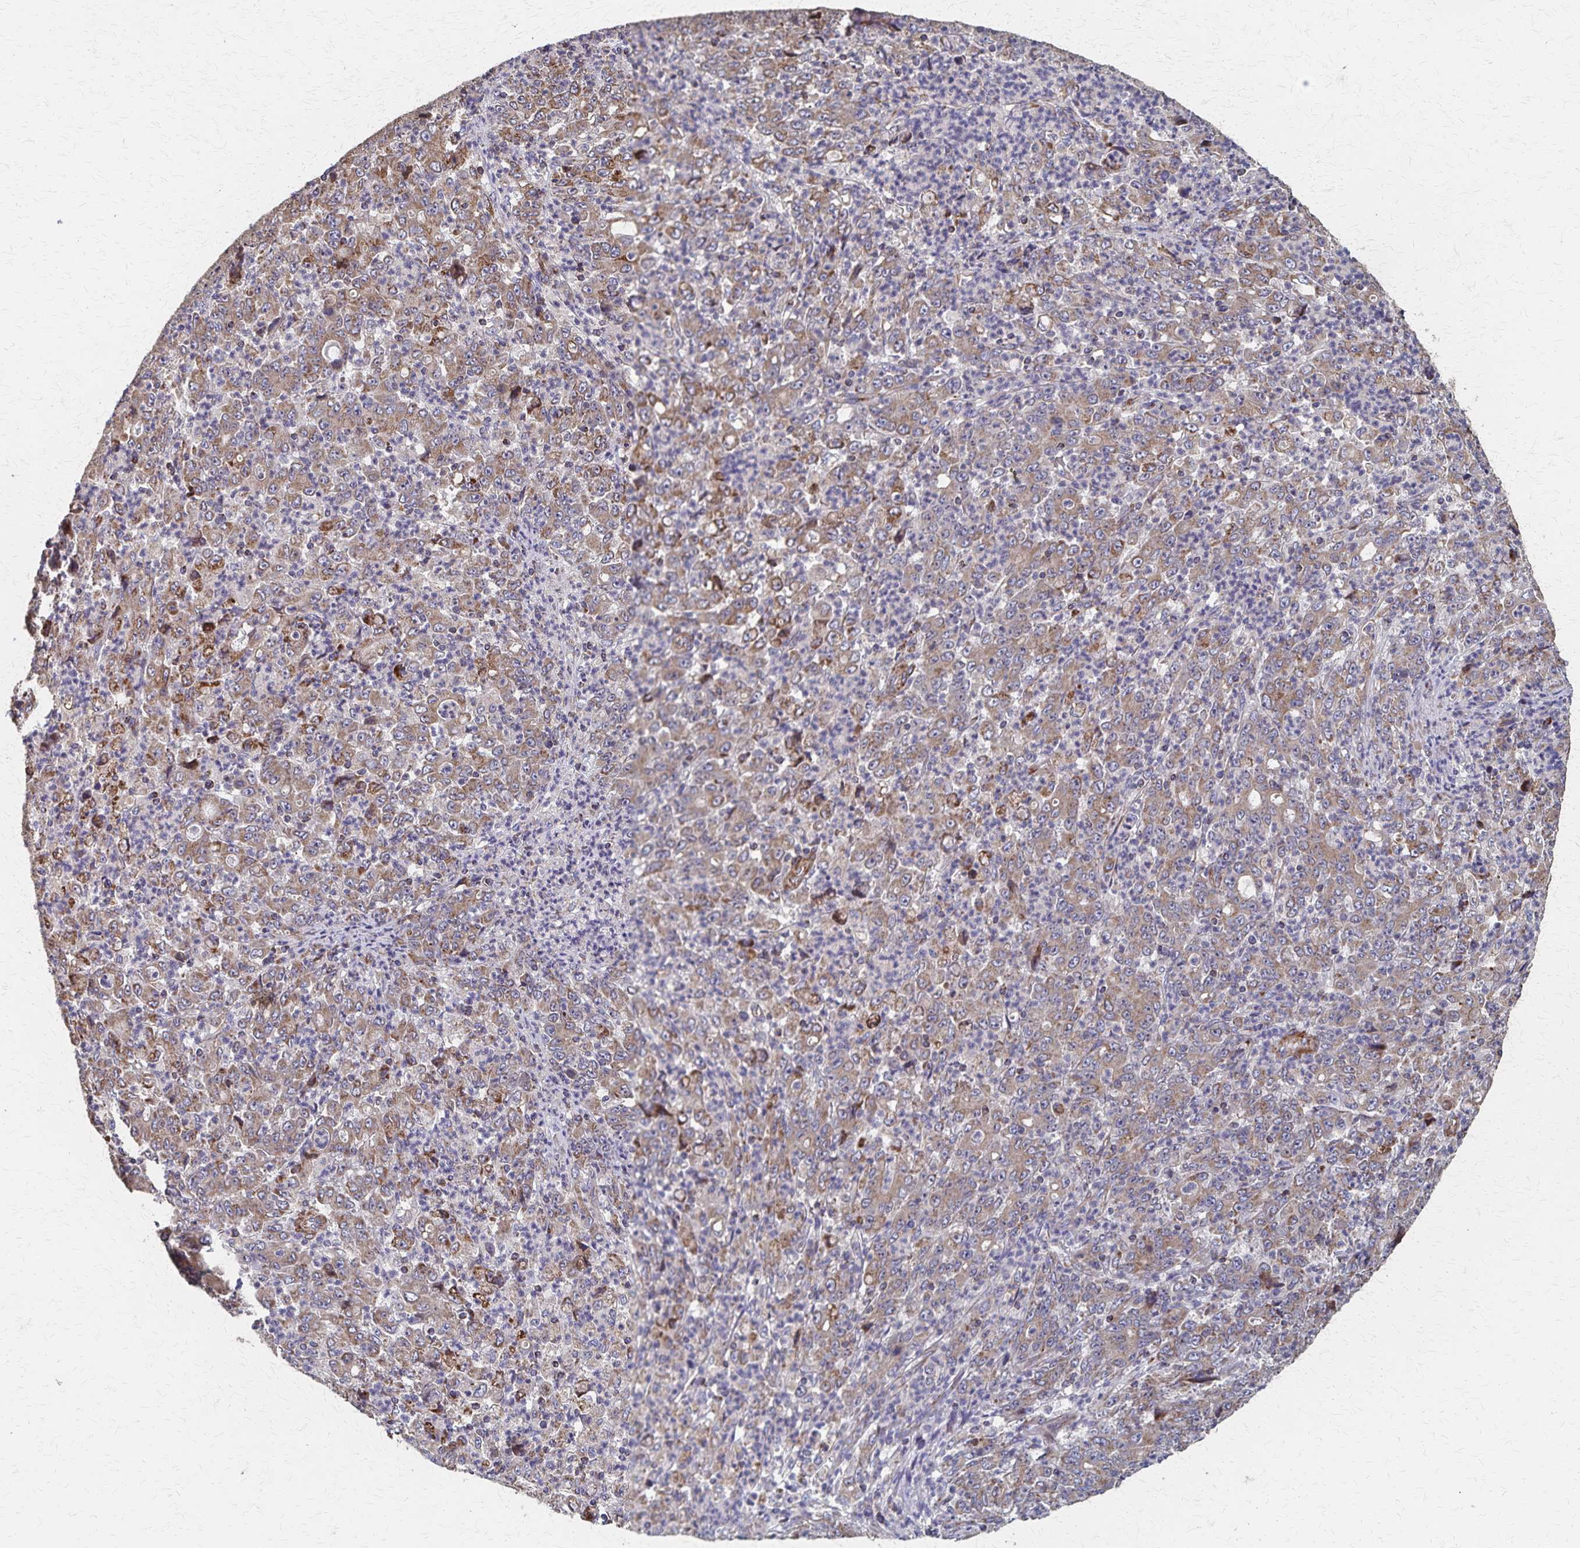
{"staining": {"intensity": "moderate", "quantity": ">75%", "location": "cytoplasmic/membranous"}, "tissue": "stomach cancer", "cell_type": "Tumor cells", "image_type": "cancer", "snomed": [{"axis": "morphology", "description": "Adenocarcinoma, NOS"}, {"axis": "topography", "description": "Stomach, lower"}], "caption": "The histopathology image exhibits immunohistochemical staining of stomach cancer (adenocarcinoma). There is moderate cytoplasmic/membranous positivity is appreciated in about >75% of tumor cells.", "gene": "PGAP2", "patient": {"sex": "female", "age": 71}}